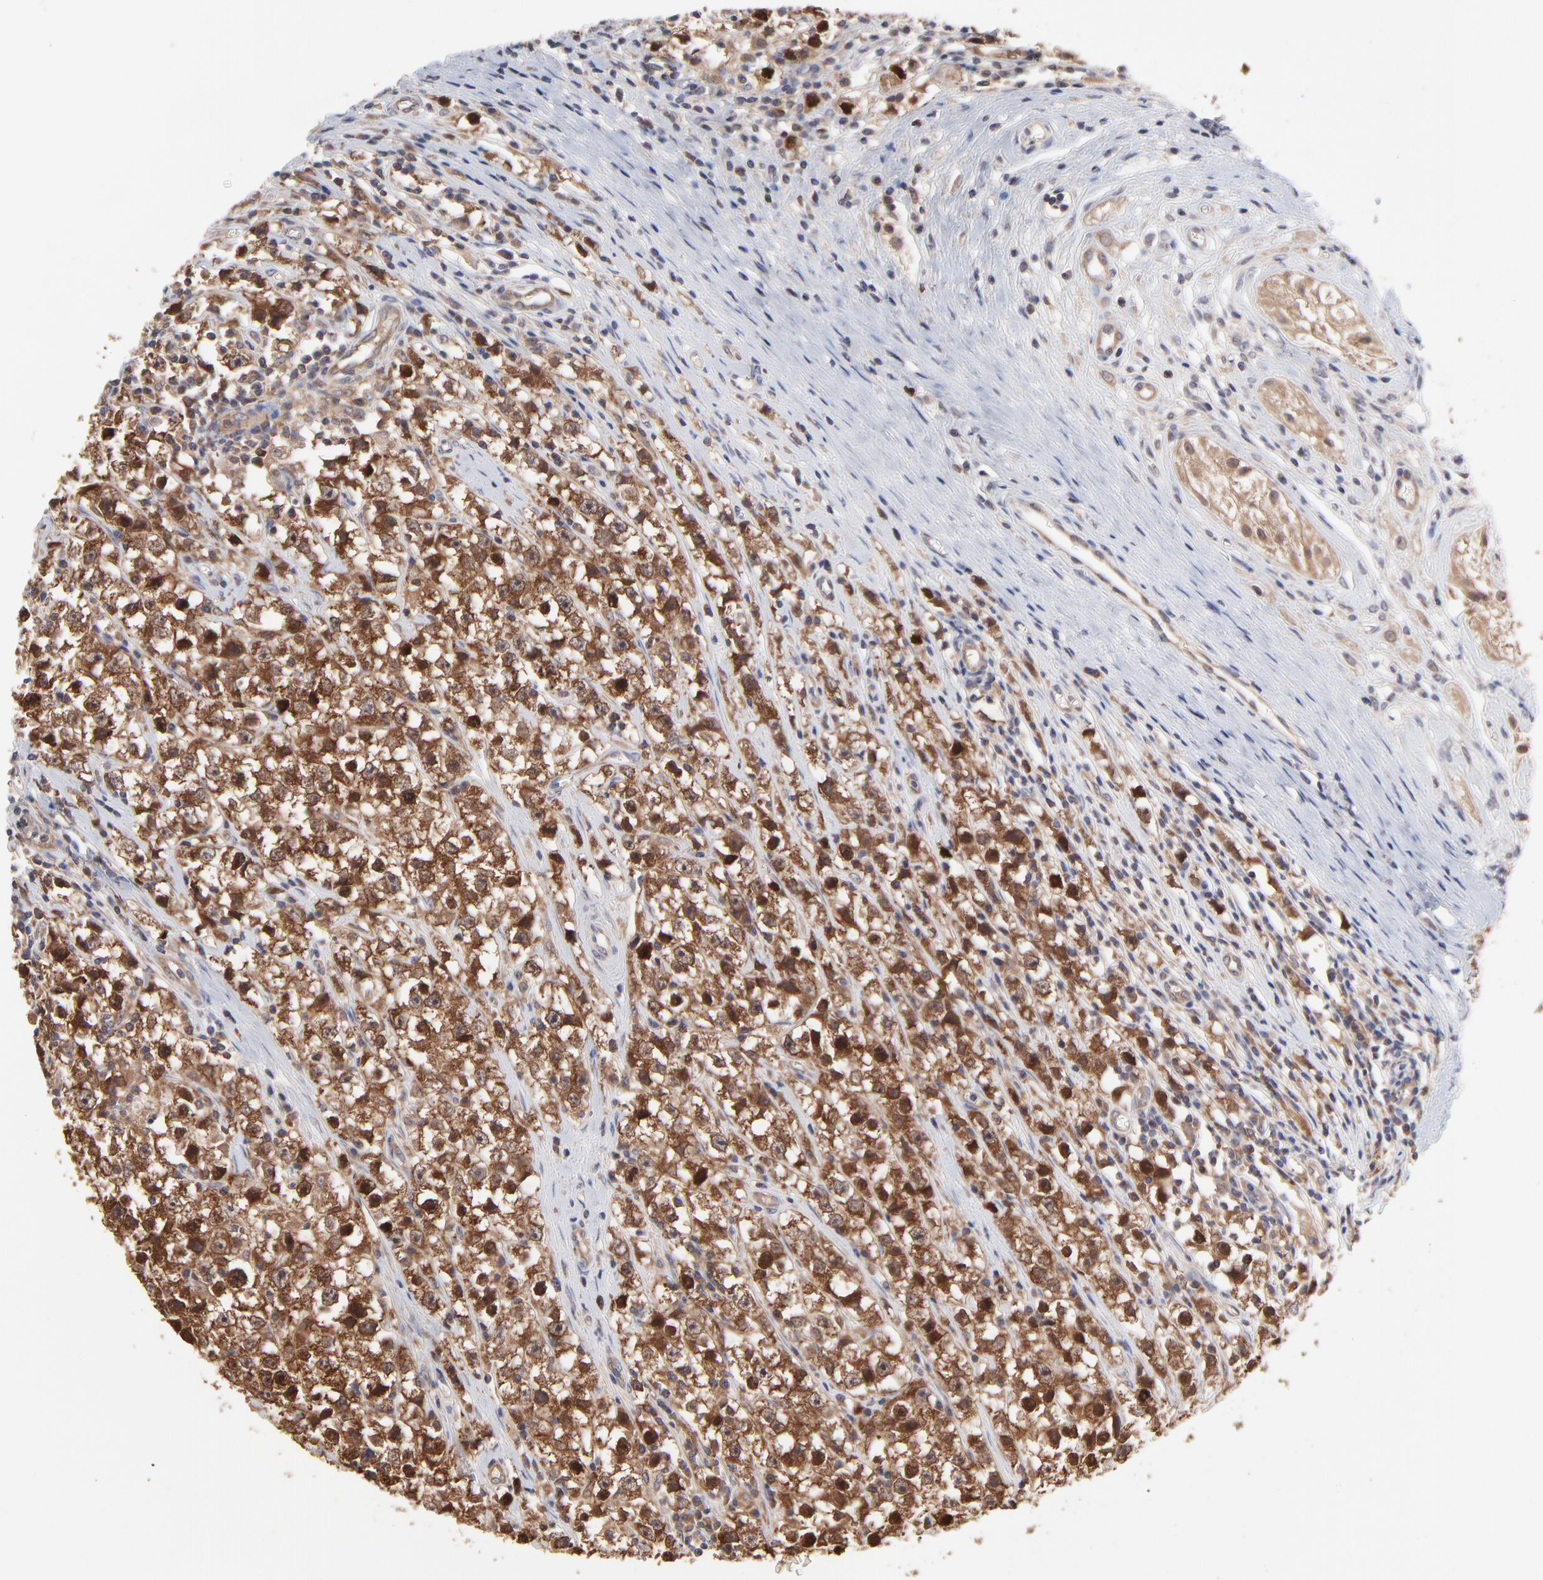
{"staining": {"intensity": "strong", "quantity": ">75%", "location": "cytoplasmic/membranous"}, "tissue": "testis cancer", "cell_type": "Tumor cells", "image_type": "cancer", "snomed": [{"axis": "morphology", "description": "Seminoma, NOS"}, {"axis": "topography", "description": "Testis"}], "caption": "Strong cytoplasmic/membranous positivity is appreciated in about >75% of tumor cells in testis seminoma.", "gene": "GART", "patient": {"sex": "male", "age": 35}}